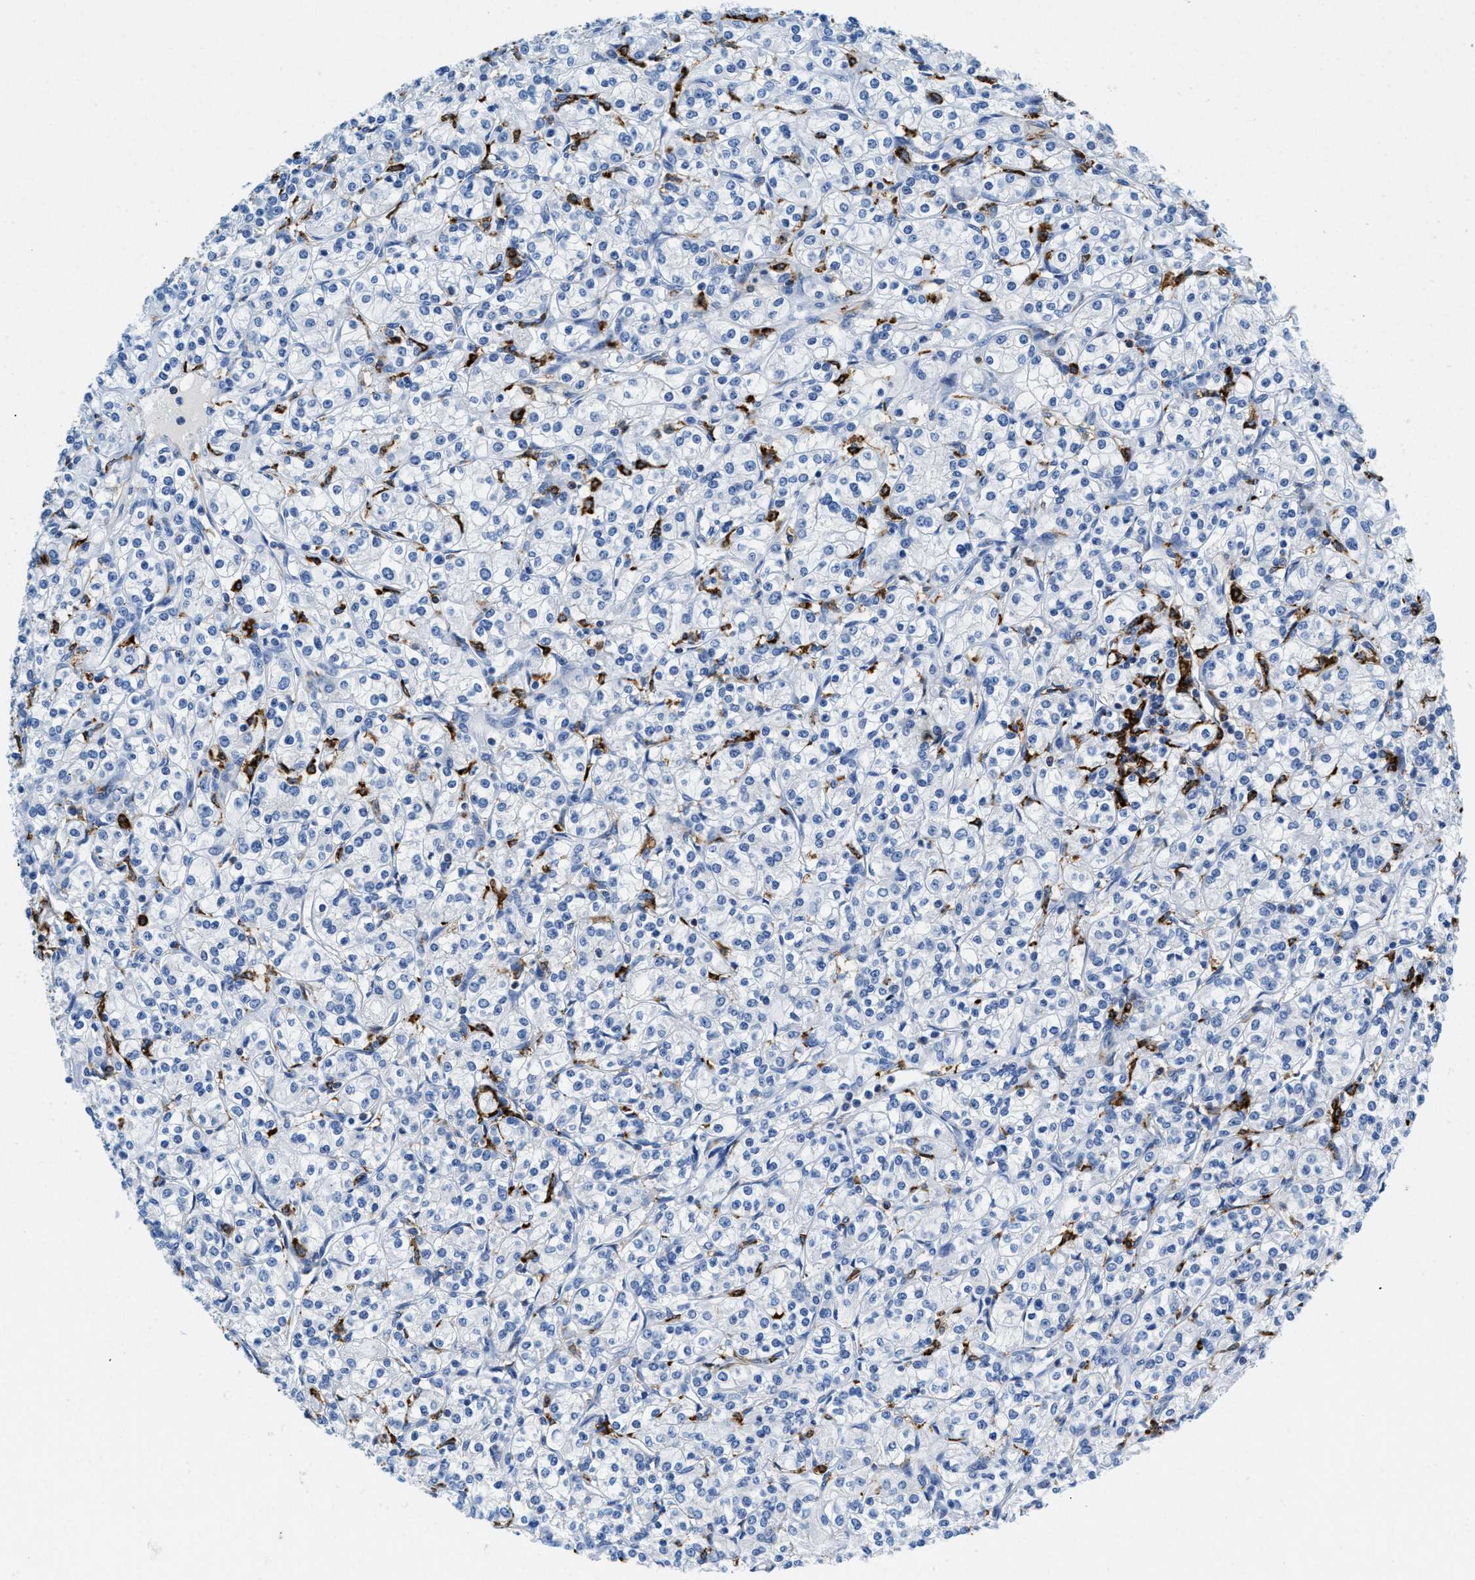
{"staining": {"intensity": "negative", "quantity": "none", "location": "none"}, "tissue": "renal cancer", "cell_type": "Tumor cells", "image_type": "cancer", "snomed": [{"axis": "morphology", "description": "Adenocarcinoma, NOS"}, {"axis": "topography", "description": "Kidney"}], "caption": "This is an immunohistochemistry histopathology image of renal cancer (adenocarcinoma). There is no staining in tumor cells.", "gene": "CD226", "patient": {"sex": "male", "age": 77}}